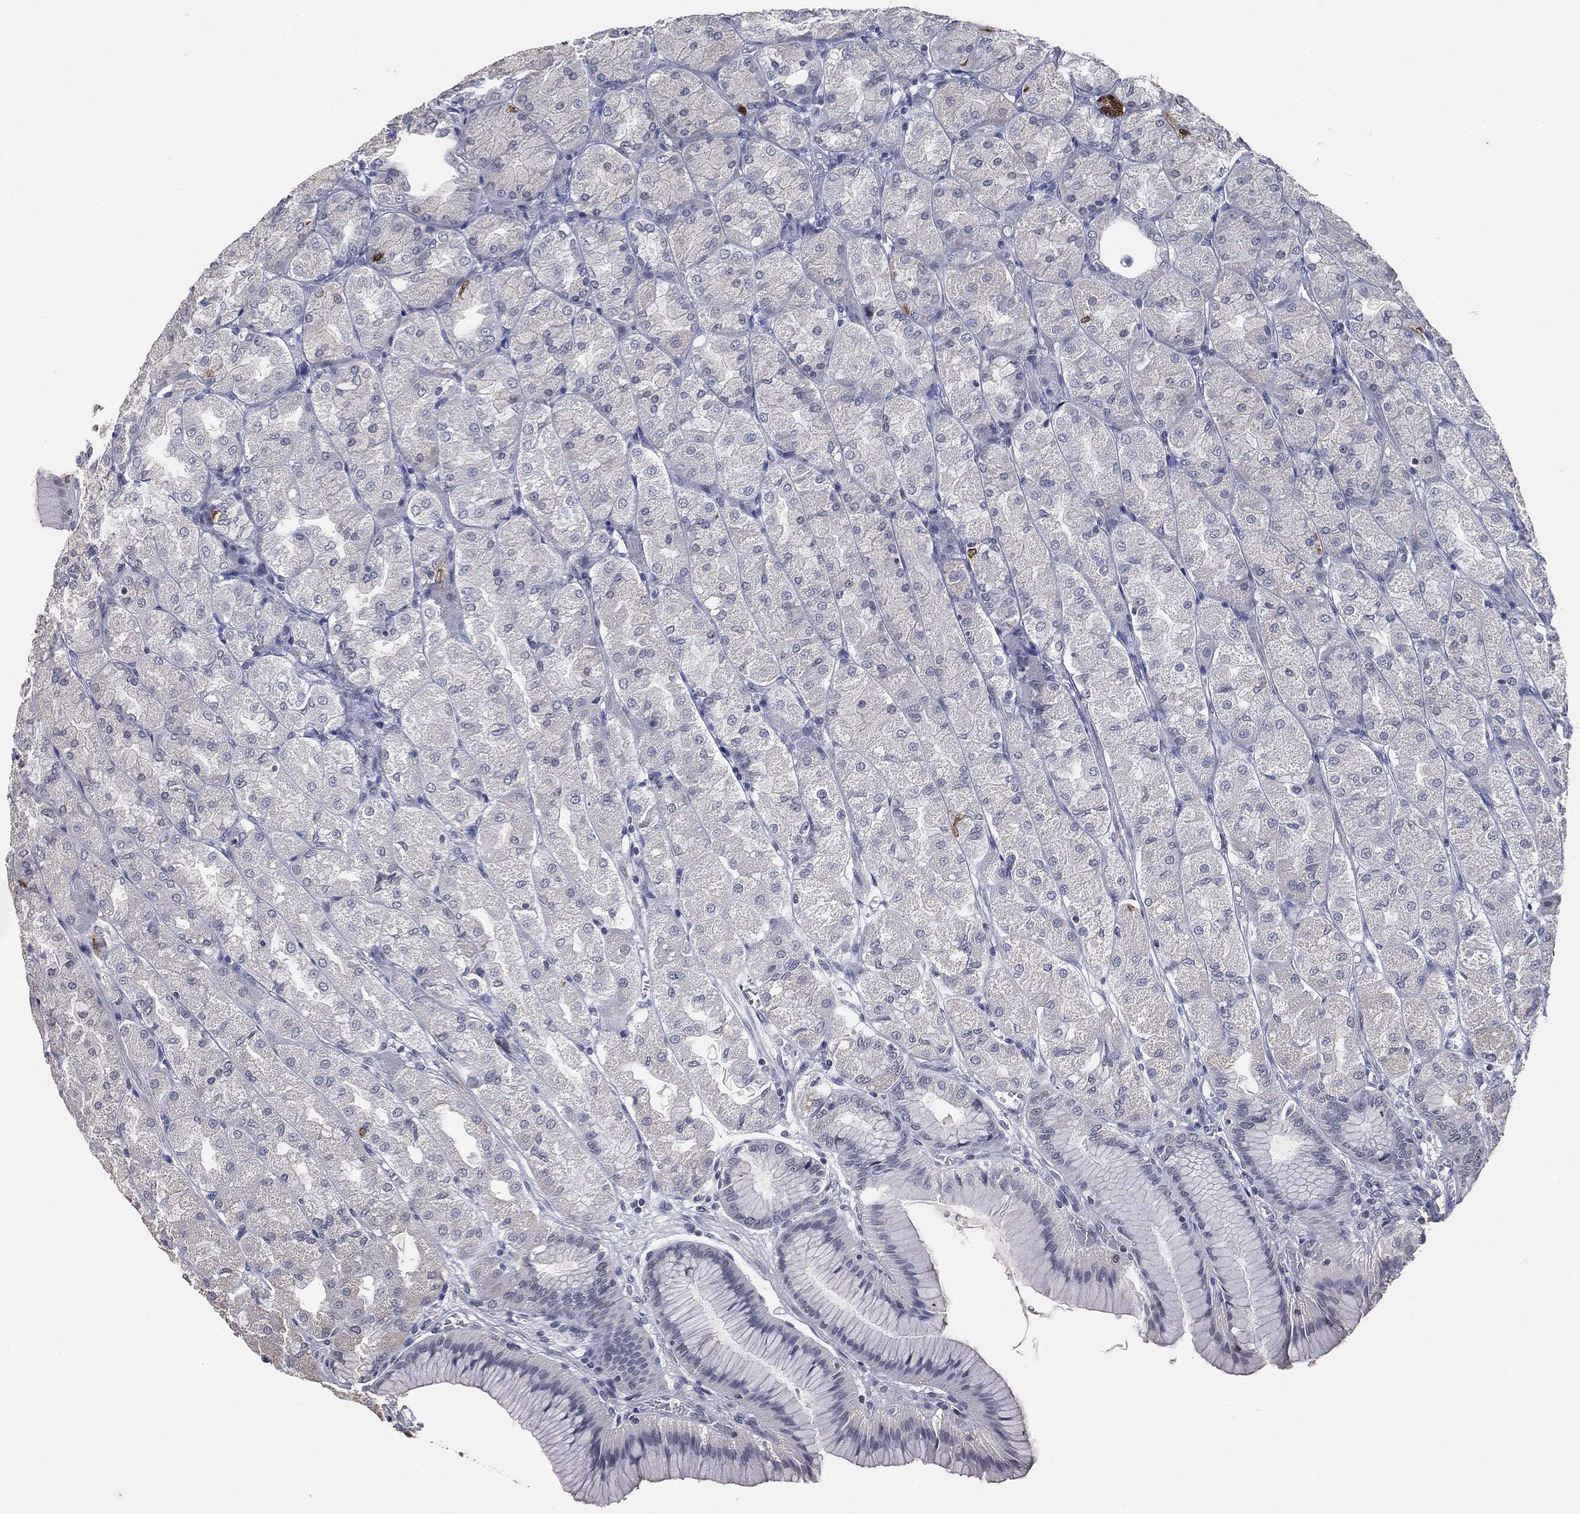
{"staining": {"intensity": "weak", "quantity": "<25%", "location": "cytoplasmic/membranous"}, "tissue": "stomach", "cell_type": "Glandular cells", "image_type": "normal", "snomed": [{"axis": "morphology", "description": "Normal tissue, NOS"}, {"axis": "morphology", "description": "Adenocarcinoma, NOS"}, {"axis": "morphology", "description": "Adenocarcinoma, High grade"}, {"axis": "topography", "description": "Stomach, upper"}, {"axis": "topography", "description": "Stomach"}], "caption": "This histopathology image is of benign stomach stained with immunohistochemistry to label a protein in brown with the nuclei are counter-stained blue. There is no positivity in glandular cells.", "gene": "SLC2A2", "patient": {"sex": "female", "age": 65}}